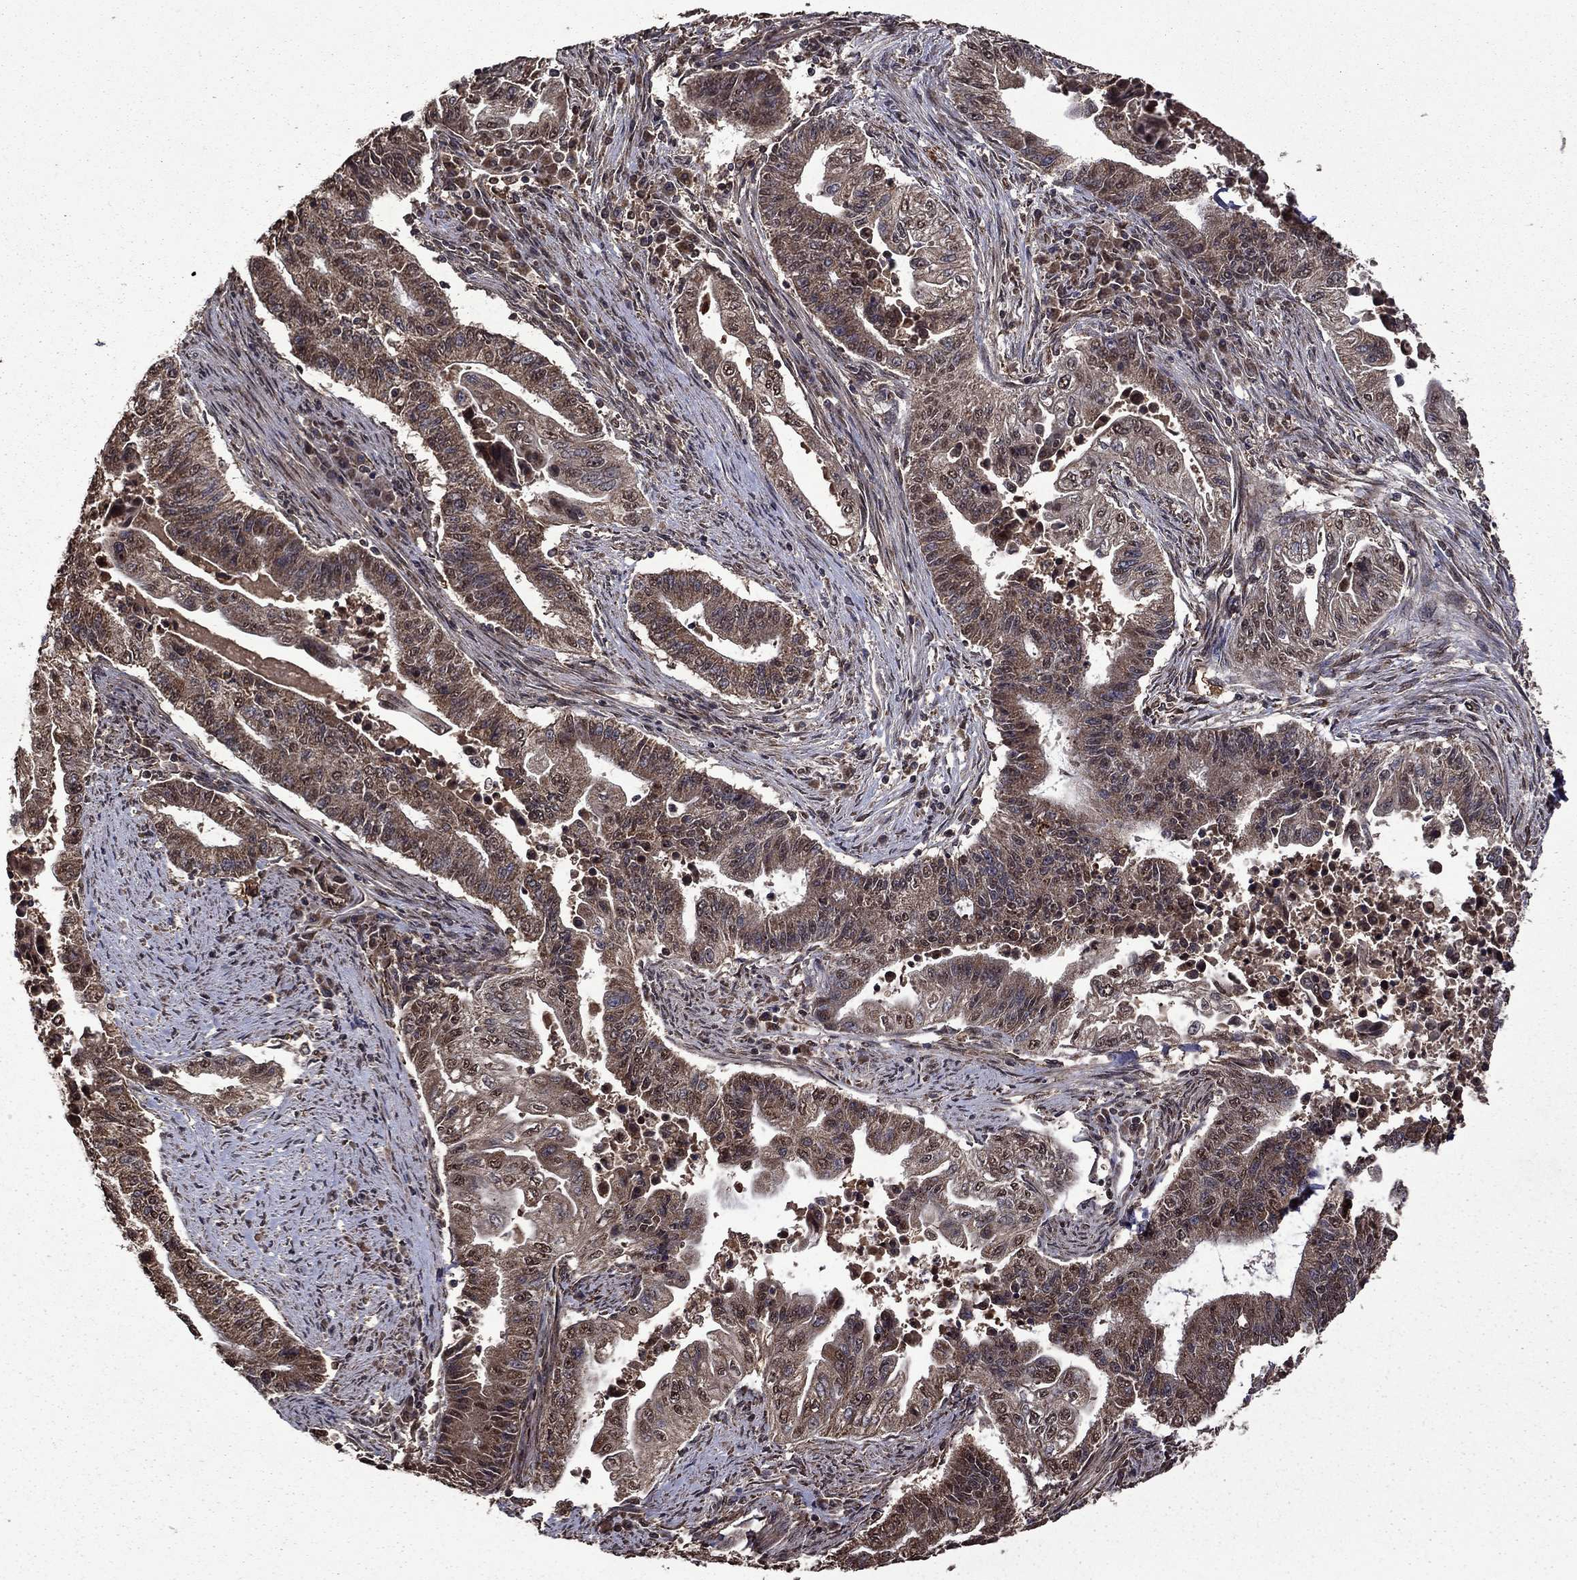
{"staining": {"intensity": "moderate", "quantity": ">75%", "location": "cytoplasmic/membranous,nuclear"}, "tissue": "endometrial cancer", "cell_type": "Tumor cells", "image_type": "cancer", "snomed": [{"axis": "morphology", "description": "Adenocarcinoma, NOS"}, {"axis": "topography", "description": "Uterus"}, {"axis": "topography", "description": "Endometrium"}], "caption": "High-power microscopy captured an IHC histopathology image of endometrial adenocarcinoma, revealing moderate cytoplasmic/membranous and nuclear positivity in about >75% of tumor cells.", "gene": "ITM2B", "patient": {"sex": "female", "age": 54}}